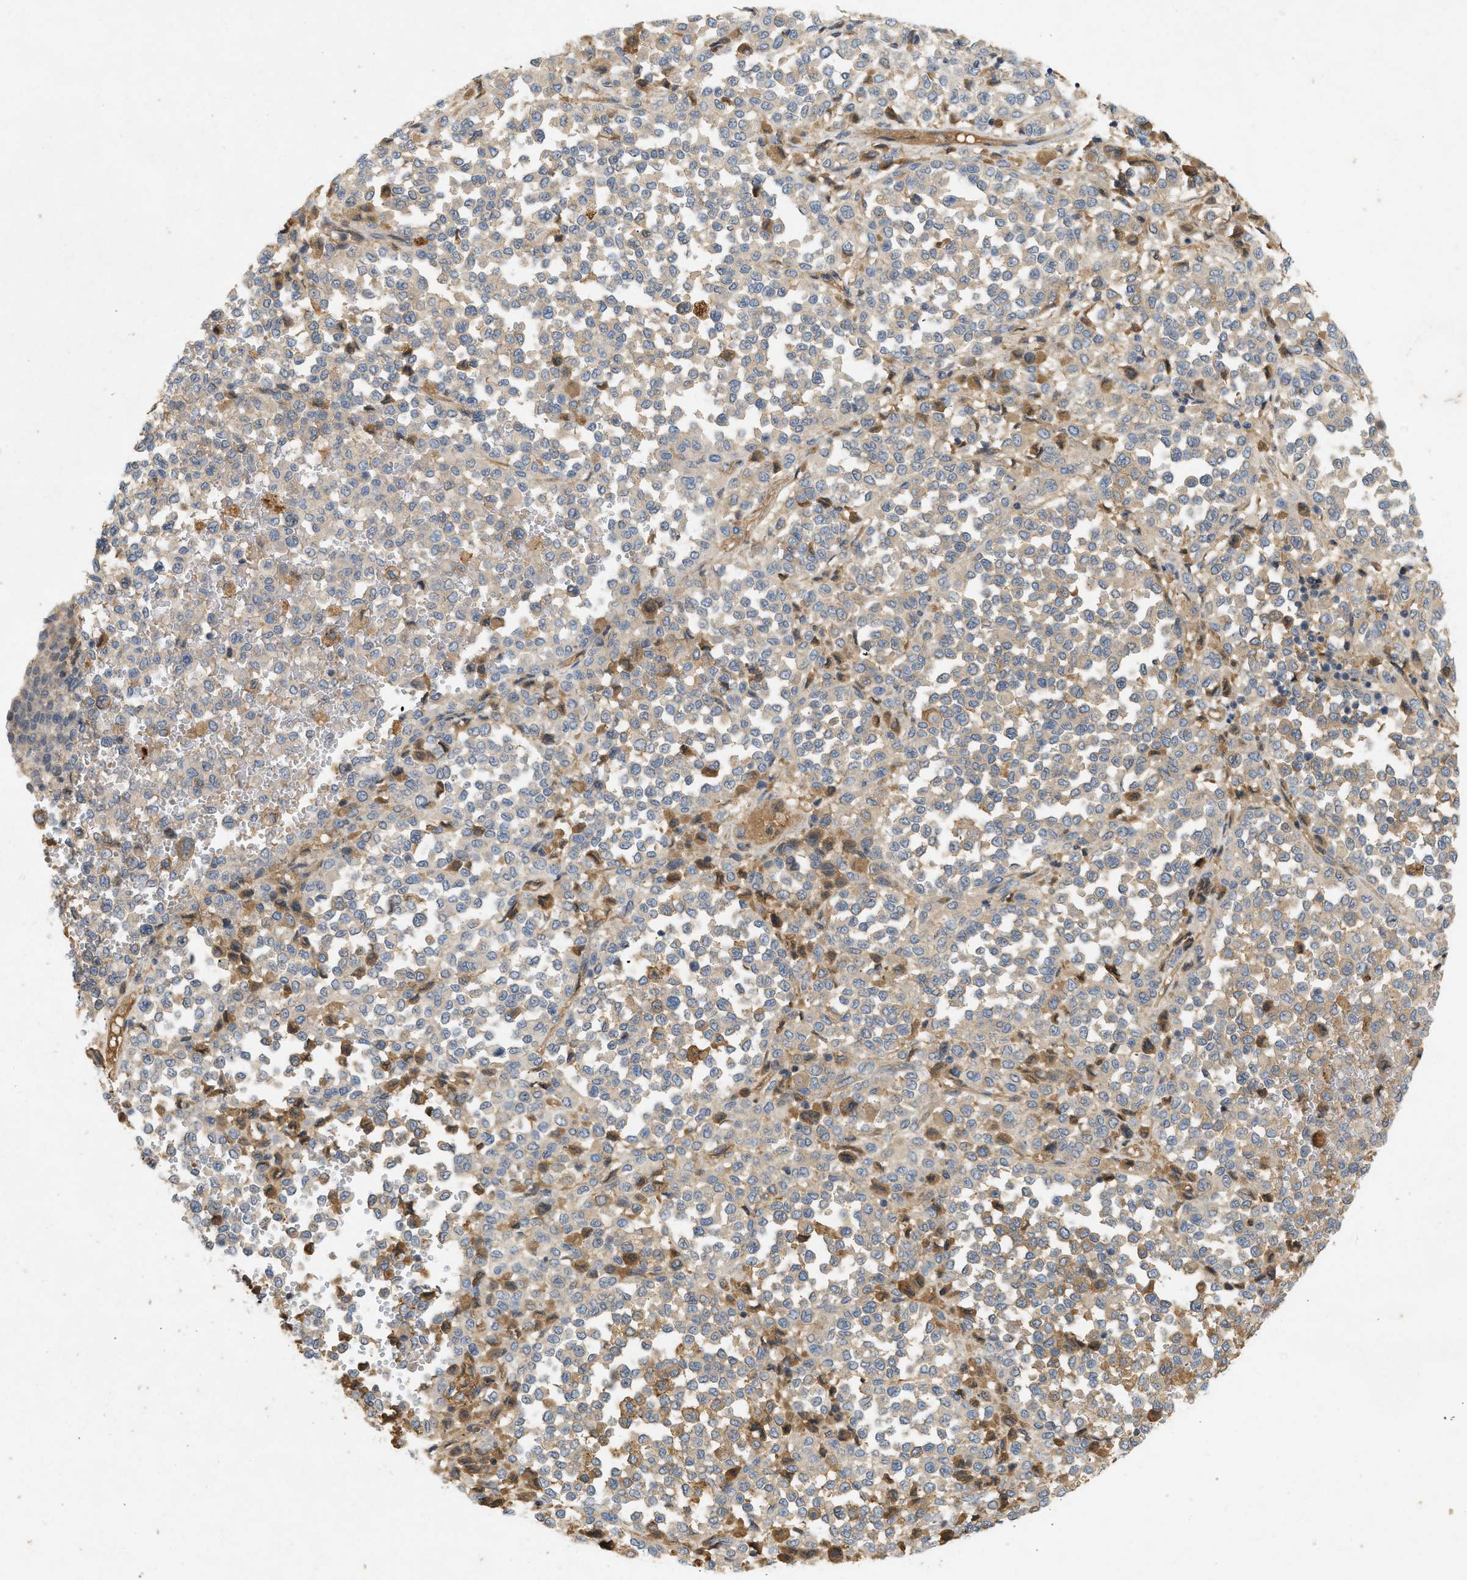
{"staining": {"intensity": "weak", "quantity": "25%-75%", "location": "cytoplasmic/membranous"}, "tissue": "melanoma", "cell_type": "Tumor cells", "image_type": "cancer", "snomed": [{"axis": "morphology", "description": "Malignant melanoma, Metastatic site"}, {"axis": "topography", "description": "Pancreas"}], "caption": "High-power microscopy captured an IHC micrograph of melanoma, revealing weak cytoplasmic/membranous staining in approximately 25%-75% of tumor cells.", "gene": "F8", "patient": {"sex": "female", "age": 30}}